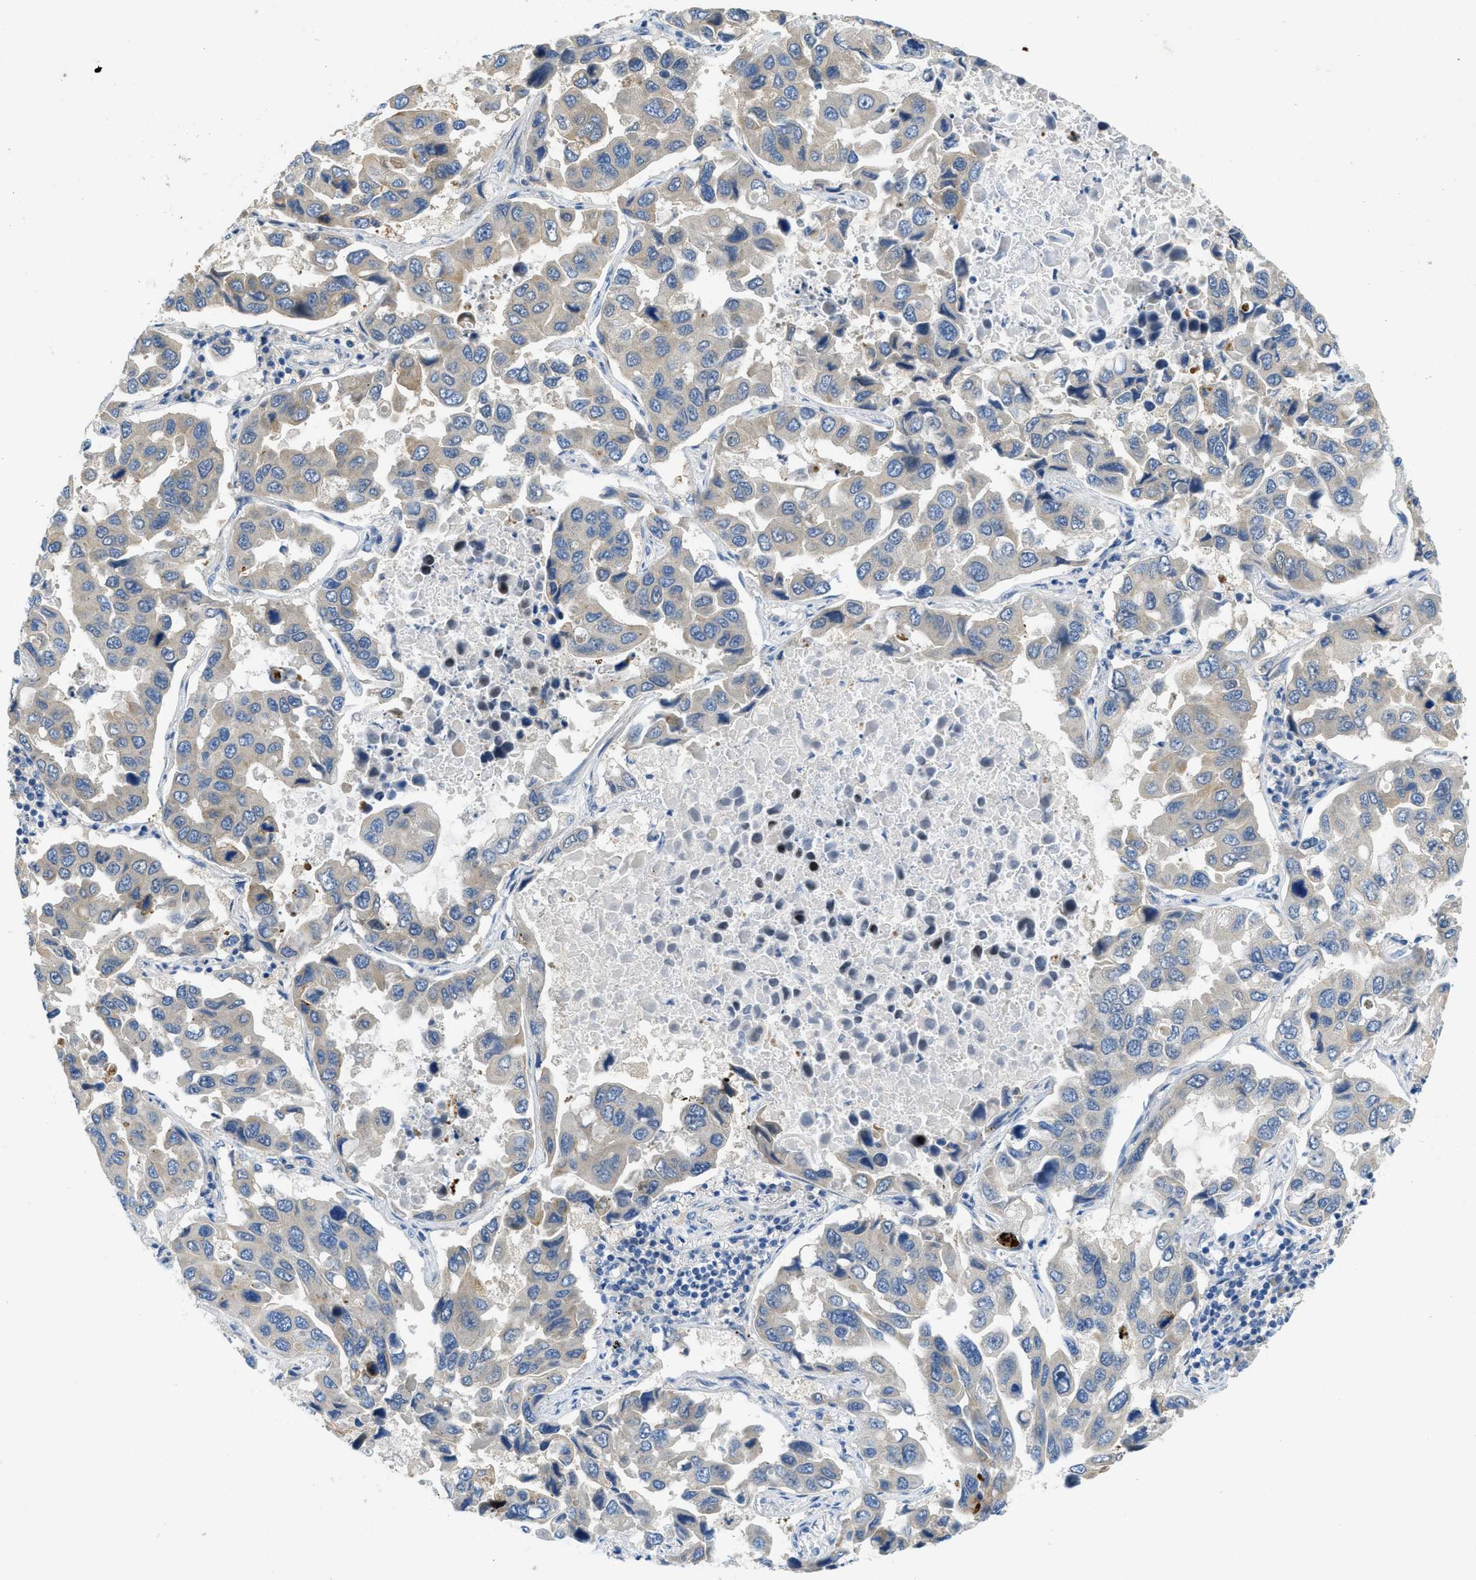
{"staining": {"intensity": "negative", "quantity": "none", "location": "none"}, "tissue": "lung cancer", "cell_type": "Tumor cells", "image_type": "cancer", "snomed": [{"axis": "morphology", "description": "Adenocarcinoma, NOS"}, {"axis": "topography", "description": "Lung"}], "caption": "Immunohistochemistry (IHC) image of human adenocarcinoma (lung) stained for a protein (brown), which exhibits no expression in tumor cells.", "gene": "RIPK2", "patient": {"sex": "male", "age": 64}}